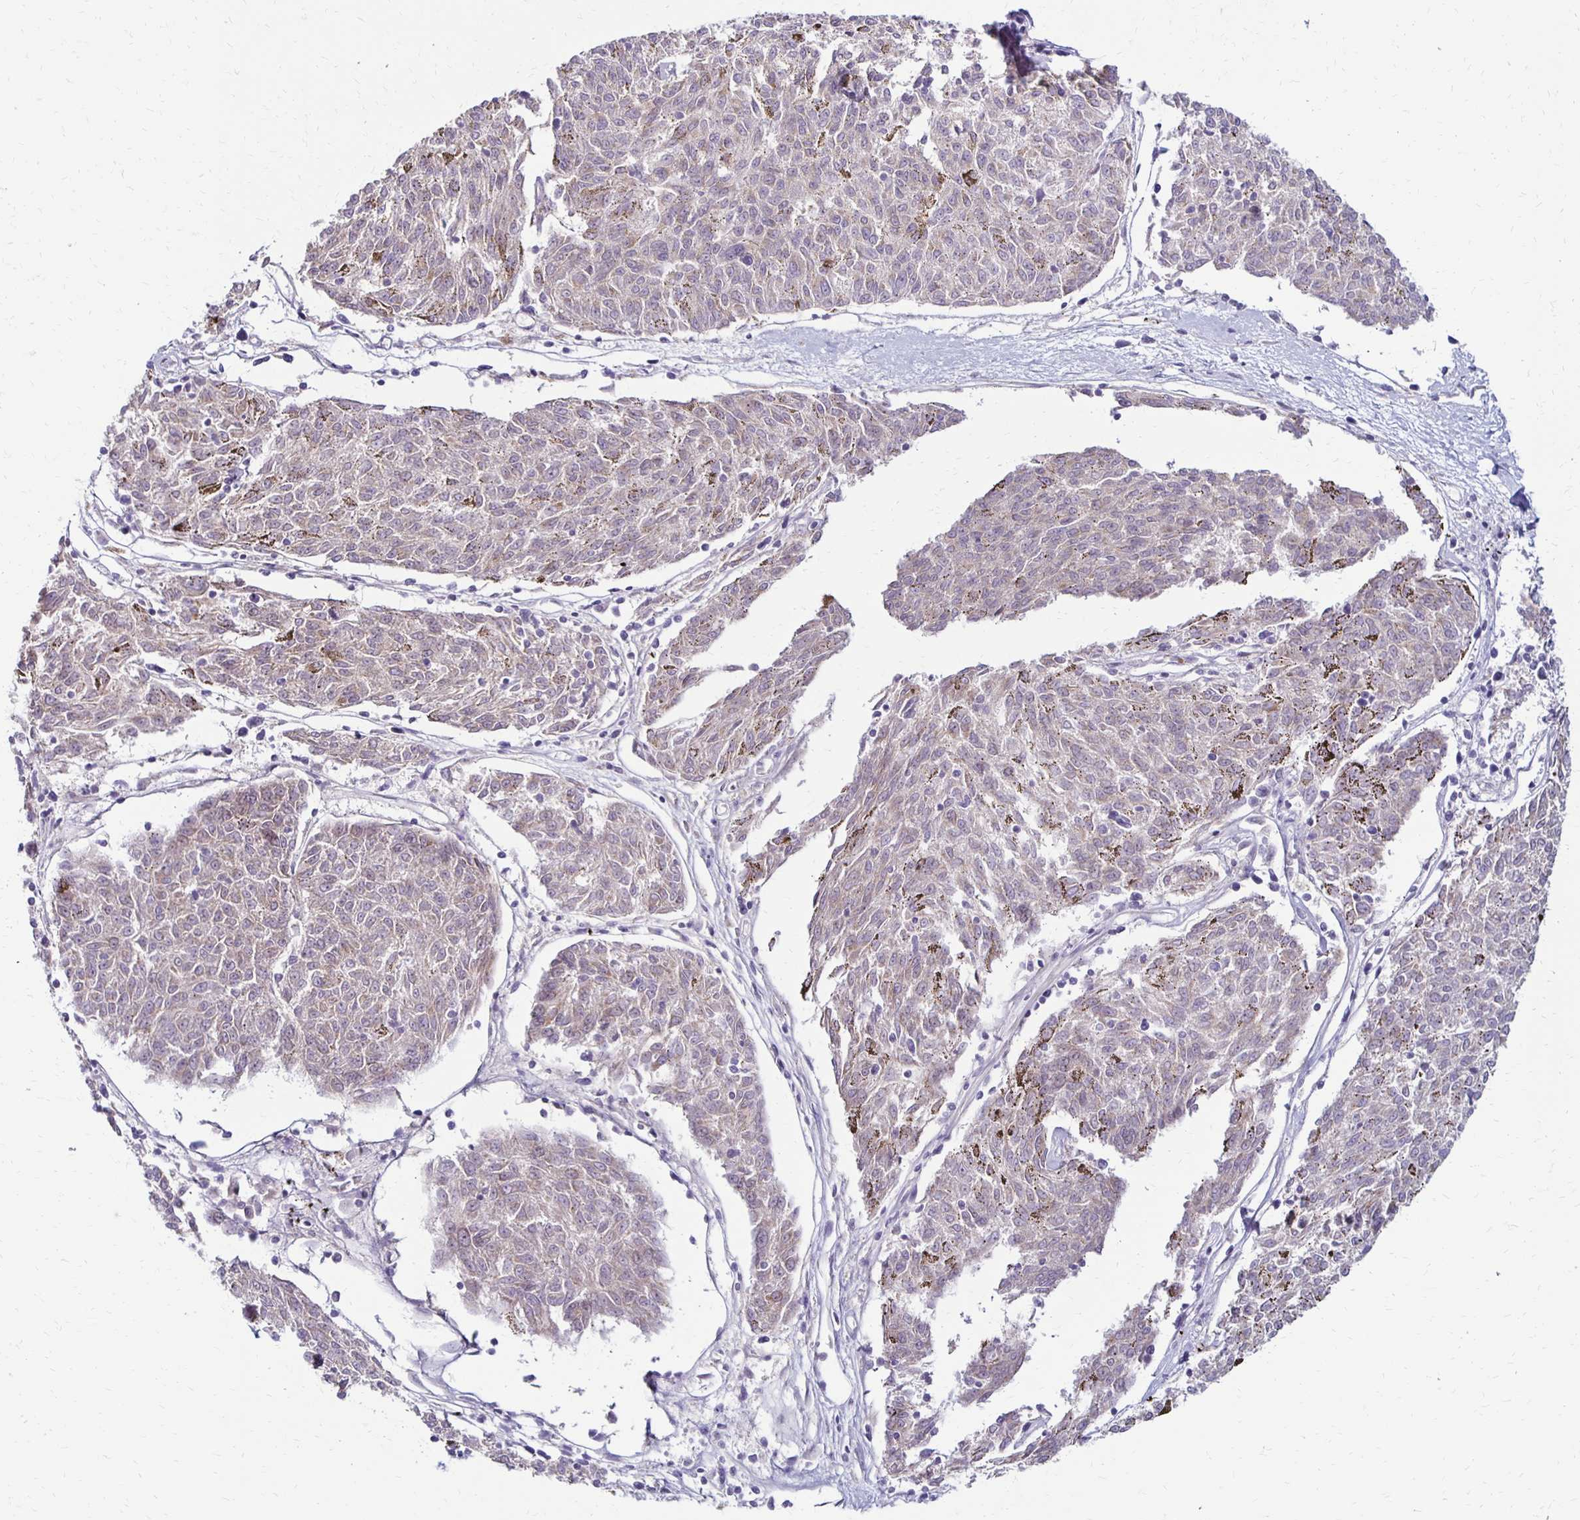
{"staining": {"intensity": "negative", "quantity": "none", "location": "none"}, "tissue": "melanoma", "cell_type": "Tumor cells", "image_type": "cancer", "snomed": [{"axis": "morphology", "description": "Malignant melanoma, NOS"}, {"axis": "topography", "description": "Skin"}], "caption": "IHC image of melanoma stained for a protein (brown), which exhibits no positivity in tumor cells.", "gene": "KATNBL1", "patient": {"sex": "female", "age": 72}}